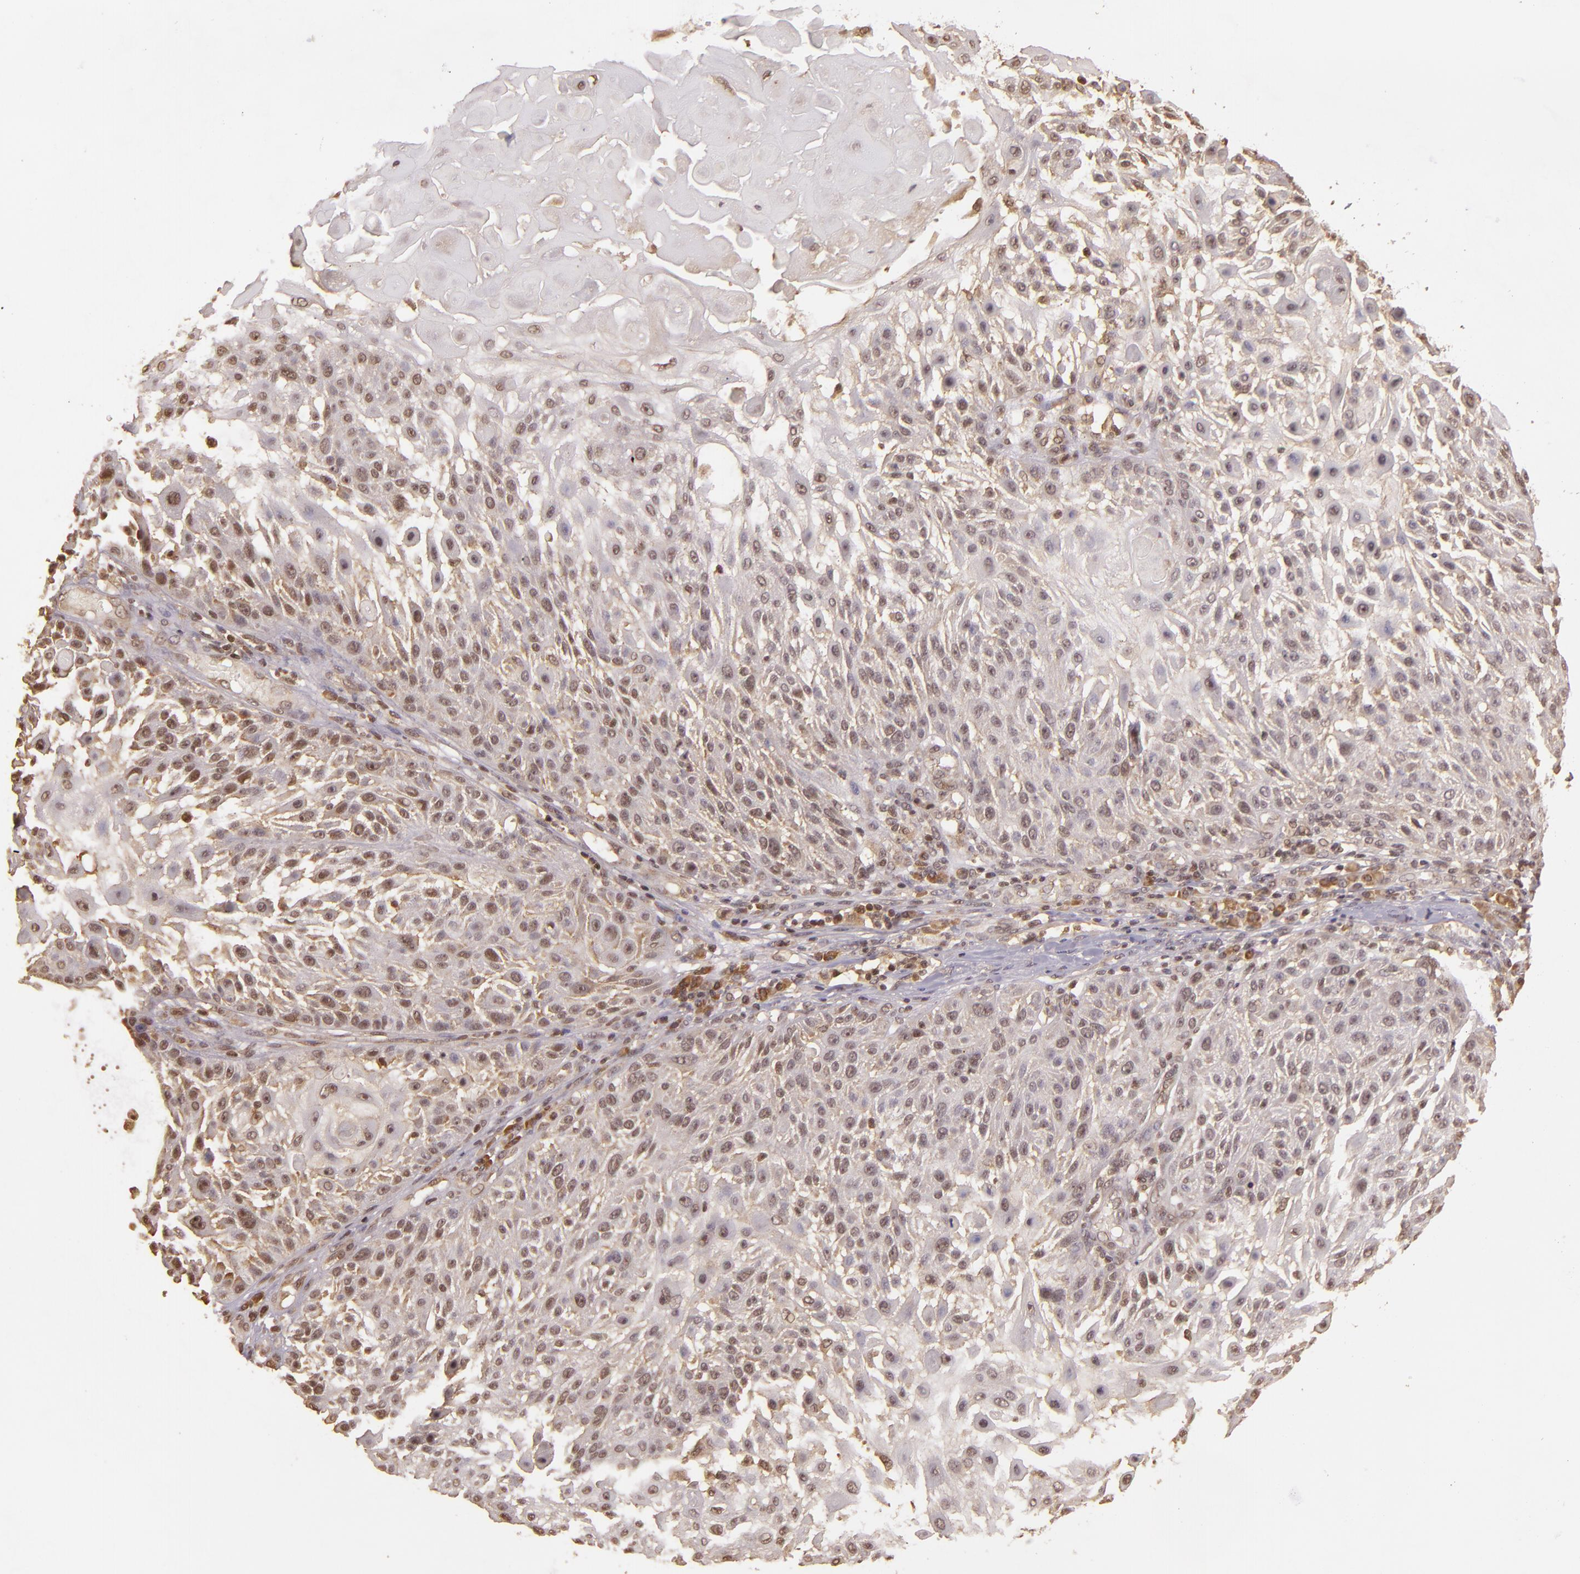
{"staining": {"intensity": "weak", "quantity": "25%-75%", "location": "nuclear"}, "tissue": "skin cancer", "cell_type": "Tumor cells", "image_type": "cancer", "snomed": [{"axis": "morphology", "description": "Squamous cell carcinoma, NOS"}, {"axis": "topography", "description": "Skin"}], "caption": "Skin cancer (squamous cell carcinoma) was stained to show a protein in brown. There is low levels of weak nuclear staining in approximately 25%-75% of tumor cells.", "gene": "TXNRD2", "patient": {"sex": "female", "age": 89}}